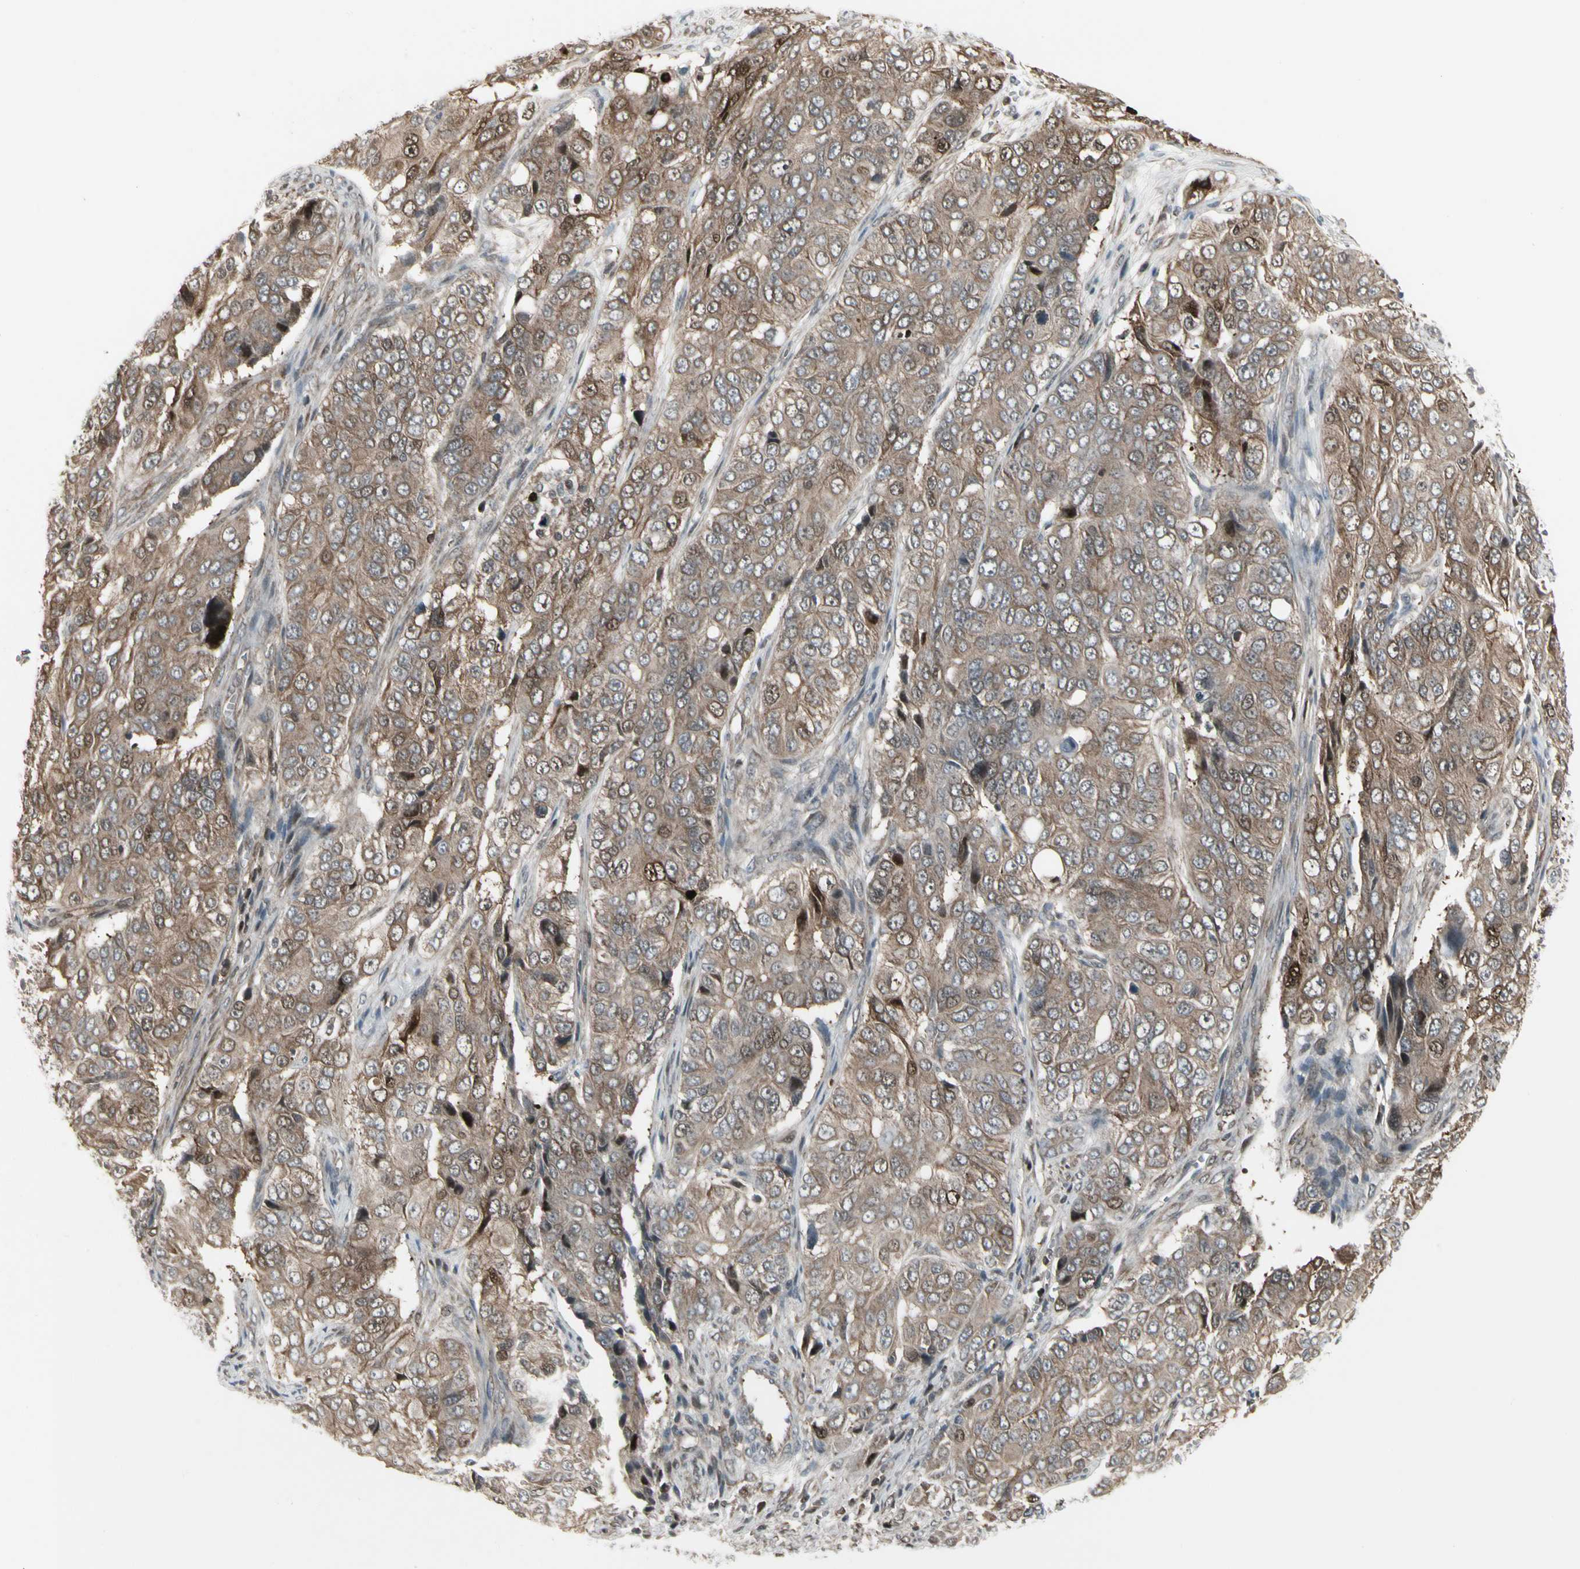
{"staining": {"intensity": "strong", "quantity": ">75%", "location": "cytoplasmic/membranous,nuclear"}, "tissue": "ovarian cancer", "cell_type": "Tumor cells", "image_type": "cancer", "snomed": [{"axis": "morphology", "description": "Carcinoma, endometroid"}, {"axis": "topography", "description": "Ovary"}], "caption": "Immunohistochemical staining of ovarian endometroid carcinoma reveals strong cytoplasmic/membranous and nuclear protein expression in about >75% of tumor cells. Using DAB (brown) and hematoxylin (blue) stains, captured at high magnification using brightfield microscopy.", "gene": "IGFBP6", "patient": {"sex": "female", "age": 51}}